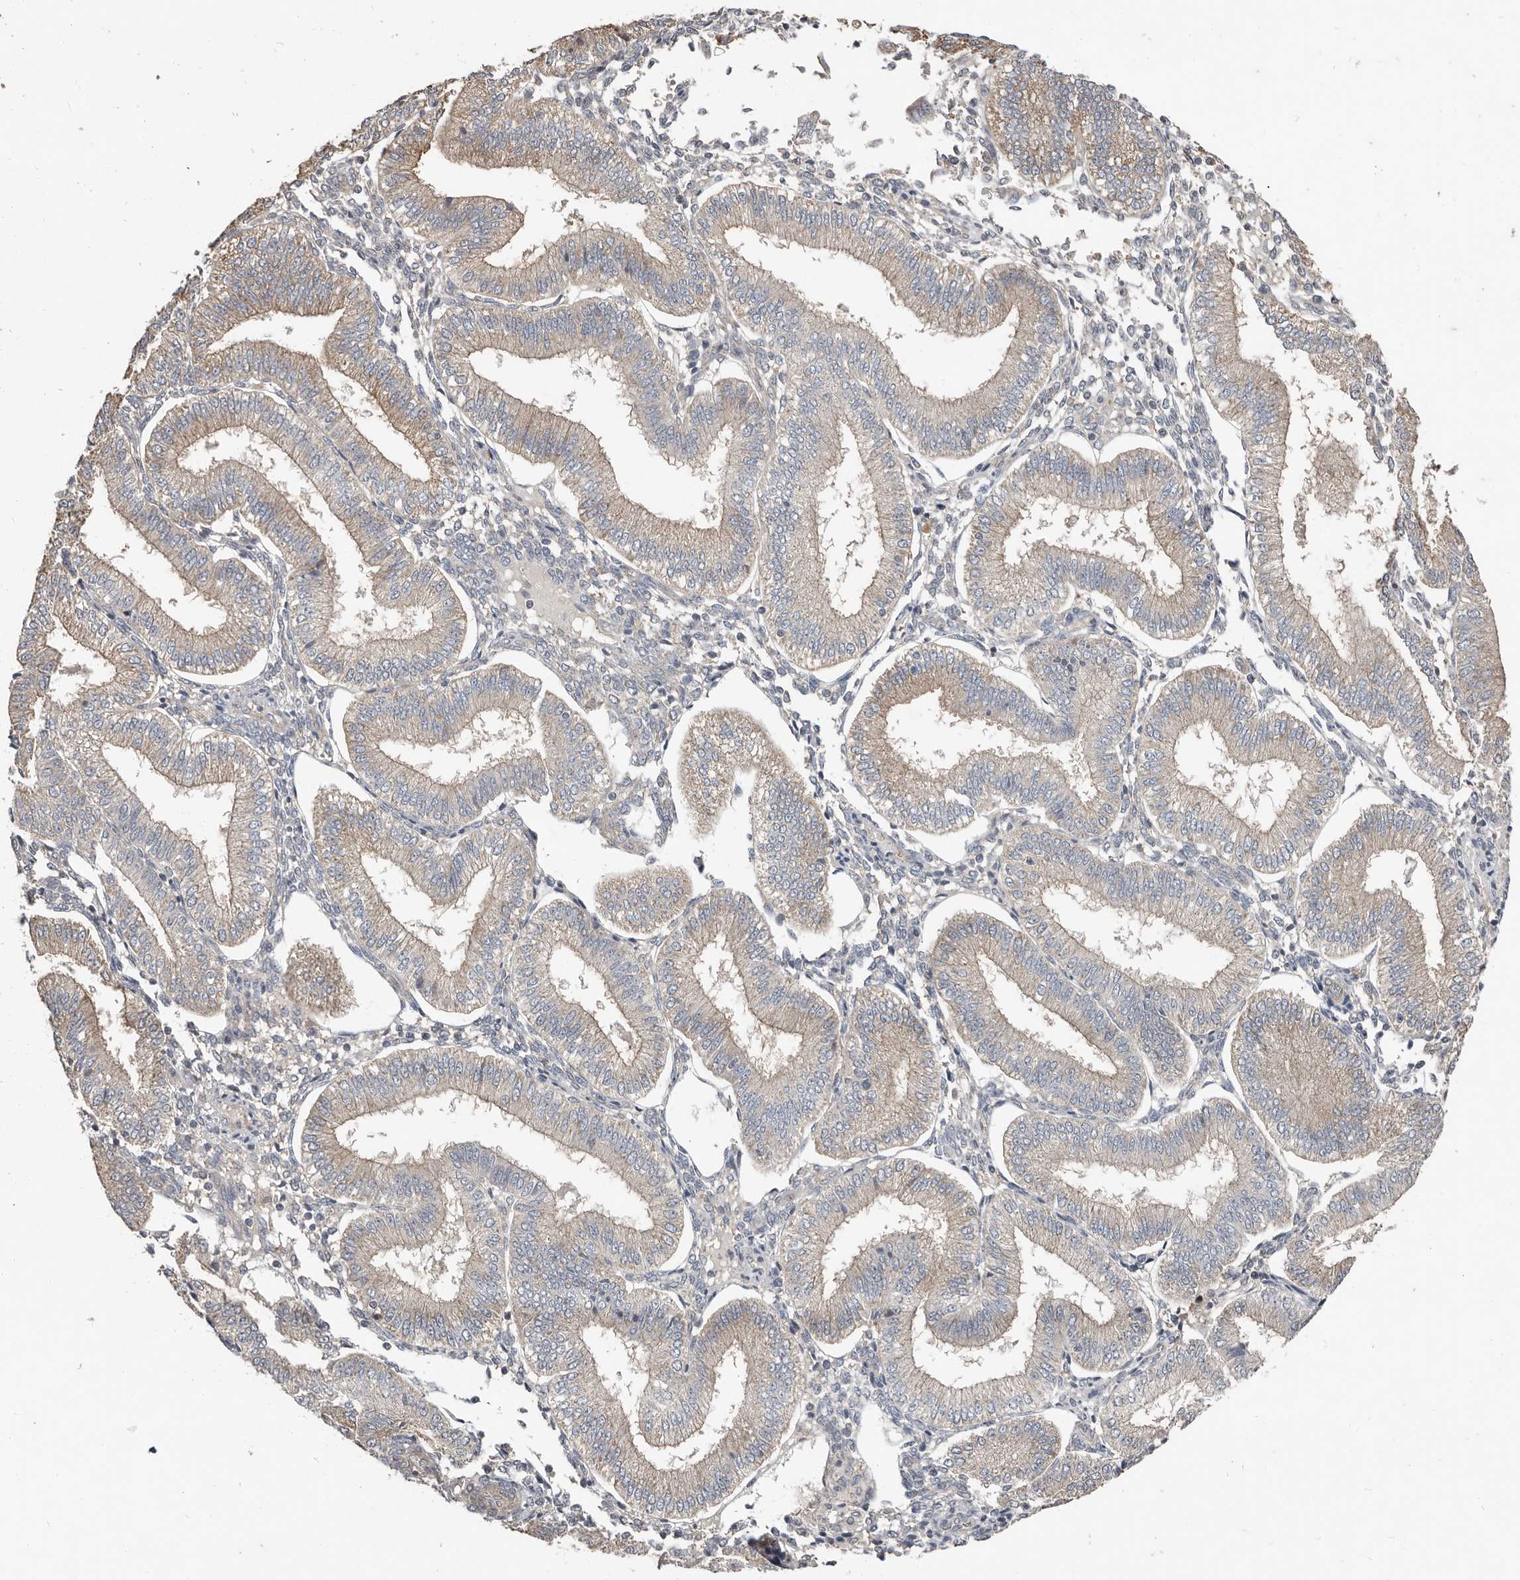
{"staining": {"intensity": "weak", "quantity": "<25%", "location": "cytoplasmic/membranous"}, "tissue": "endometrium", "cell_type": "Cells in endometrial stroma", "image_type": "normal", "snomed": [{"axis": "morphology", "description": "Normal tissue, NOS"}, {"axis": "topography", "description": "Endometrium"}], "caption": "IHC of unremarkable human endometrium reveals no expression in cells in endometrial stroma.", "gene": "AKNAD1", "patient": {"sex": "female", "age": 39}}